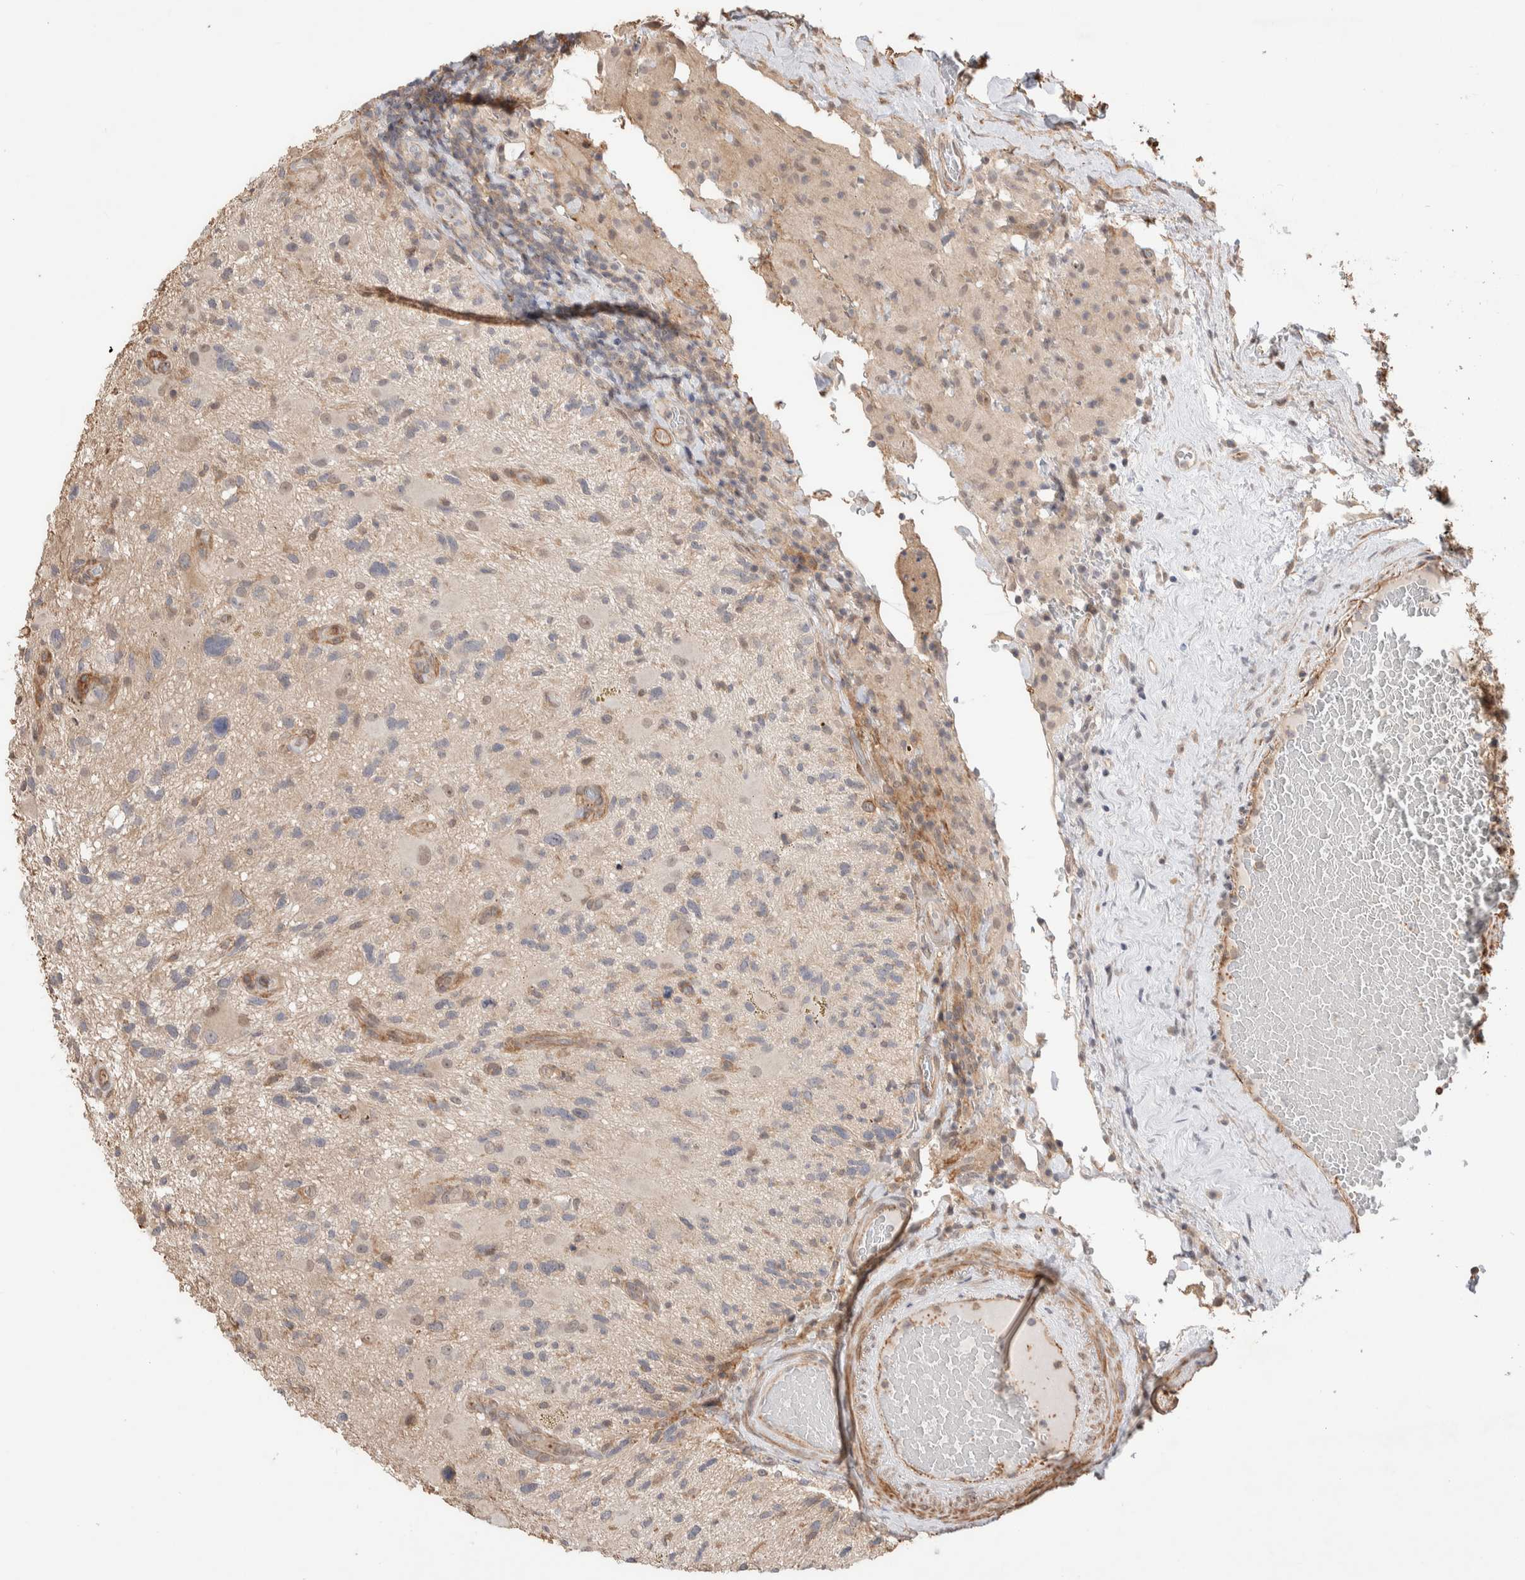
{"staining": {"intensity": "weak", "quantity": "<25%", "location": "nuclear"}, "tissue": "glioma", "cell_type": "Tumor cells", "image_type": "cancer", "snomed": [{"axis": "morphology", "description": "Glioma, malignant, High grade"}, {"axis": "topography", "description": "Brain"}], "caption": "A photomicrograph of human malignant glioma (high-grade) is negative for staining in tumor cells. (DAB (3,3'-diaminobenzidine) IHC visualized using brightfield microscopy, high magnification).", "gene": "ZNF704", "patient": {"sex": "male", "age": 33}}